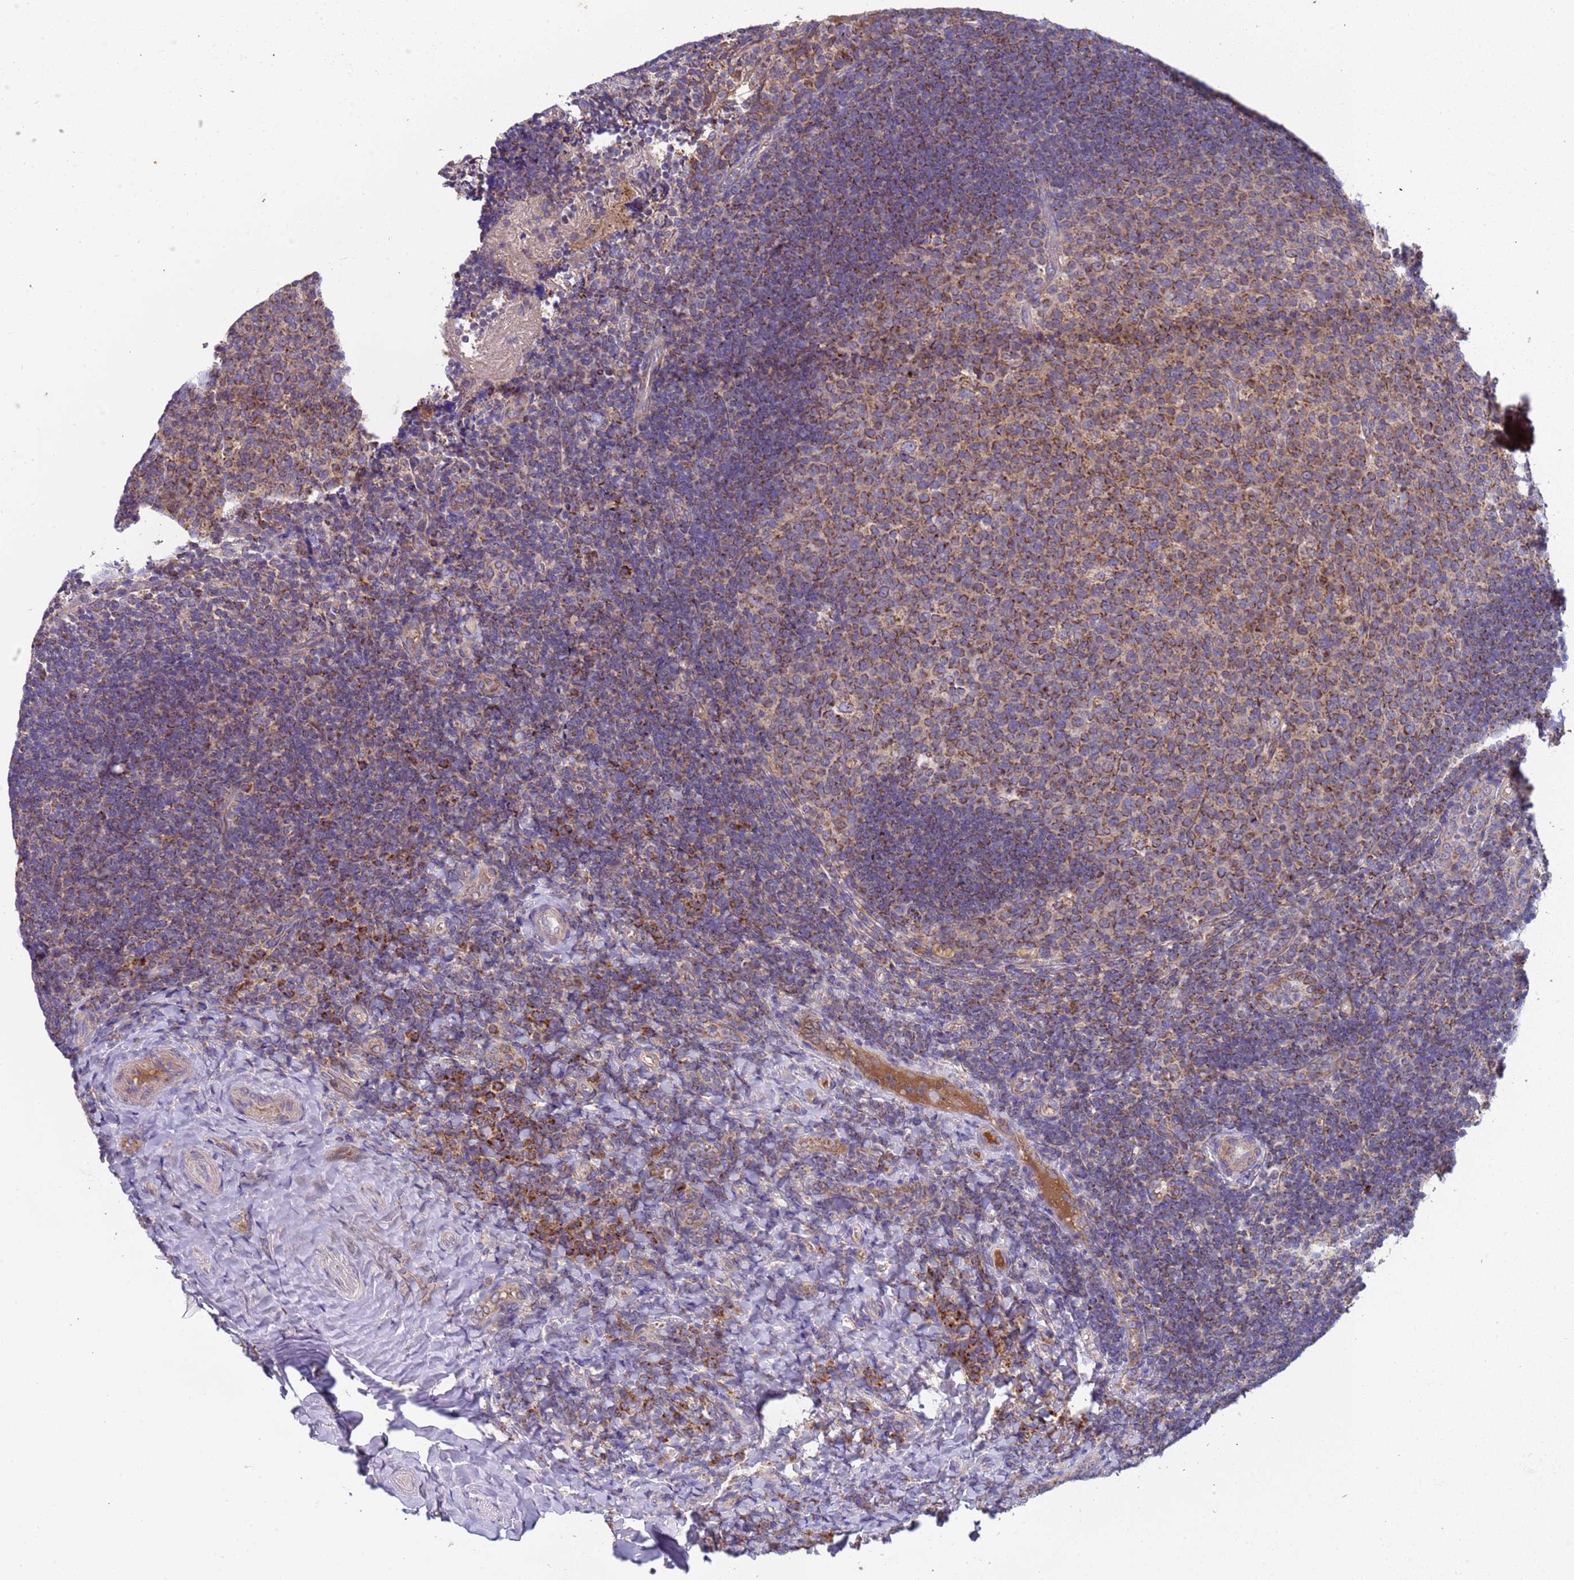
{"staining": {"intensity": "moderate", "quantity": ">75%", "location": "cytoplasmic/membranous"}, "tissue": "tonsil", "cell_type": "Germinal center cells", "image_type": "normal", "snomed": [{"axis": "morphology", "description": "Normal tissue, NOS"}, {"axis": "topography", "description": "Tonsil"}], "caption": "IHC micrograph of unremarkable tonsil: human tonsil stained using immunohistochemistry (IHC) exhibits medium levels of moderate protein expression localized specifically in the cytoplasmic/membranous of germinal center cells, appearing as a cytoplasmic/membranous brown color.", "gene": "TMEM126A", "patient": {"sex": "female", "age": 10}}